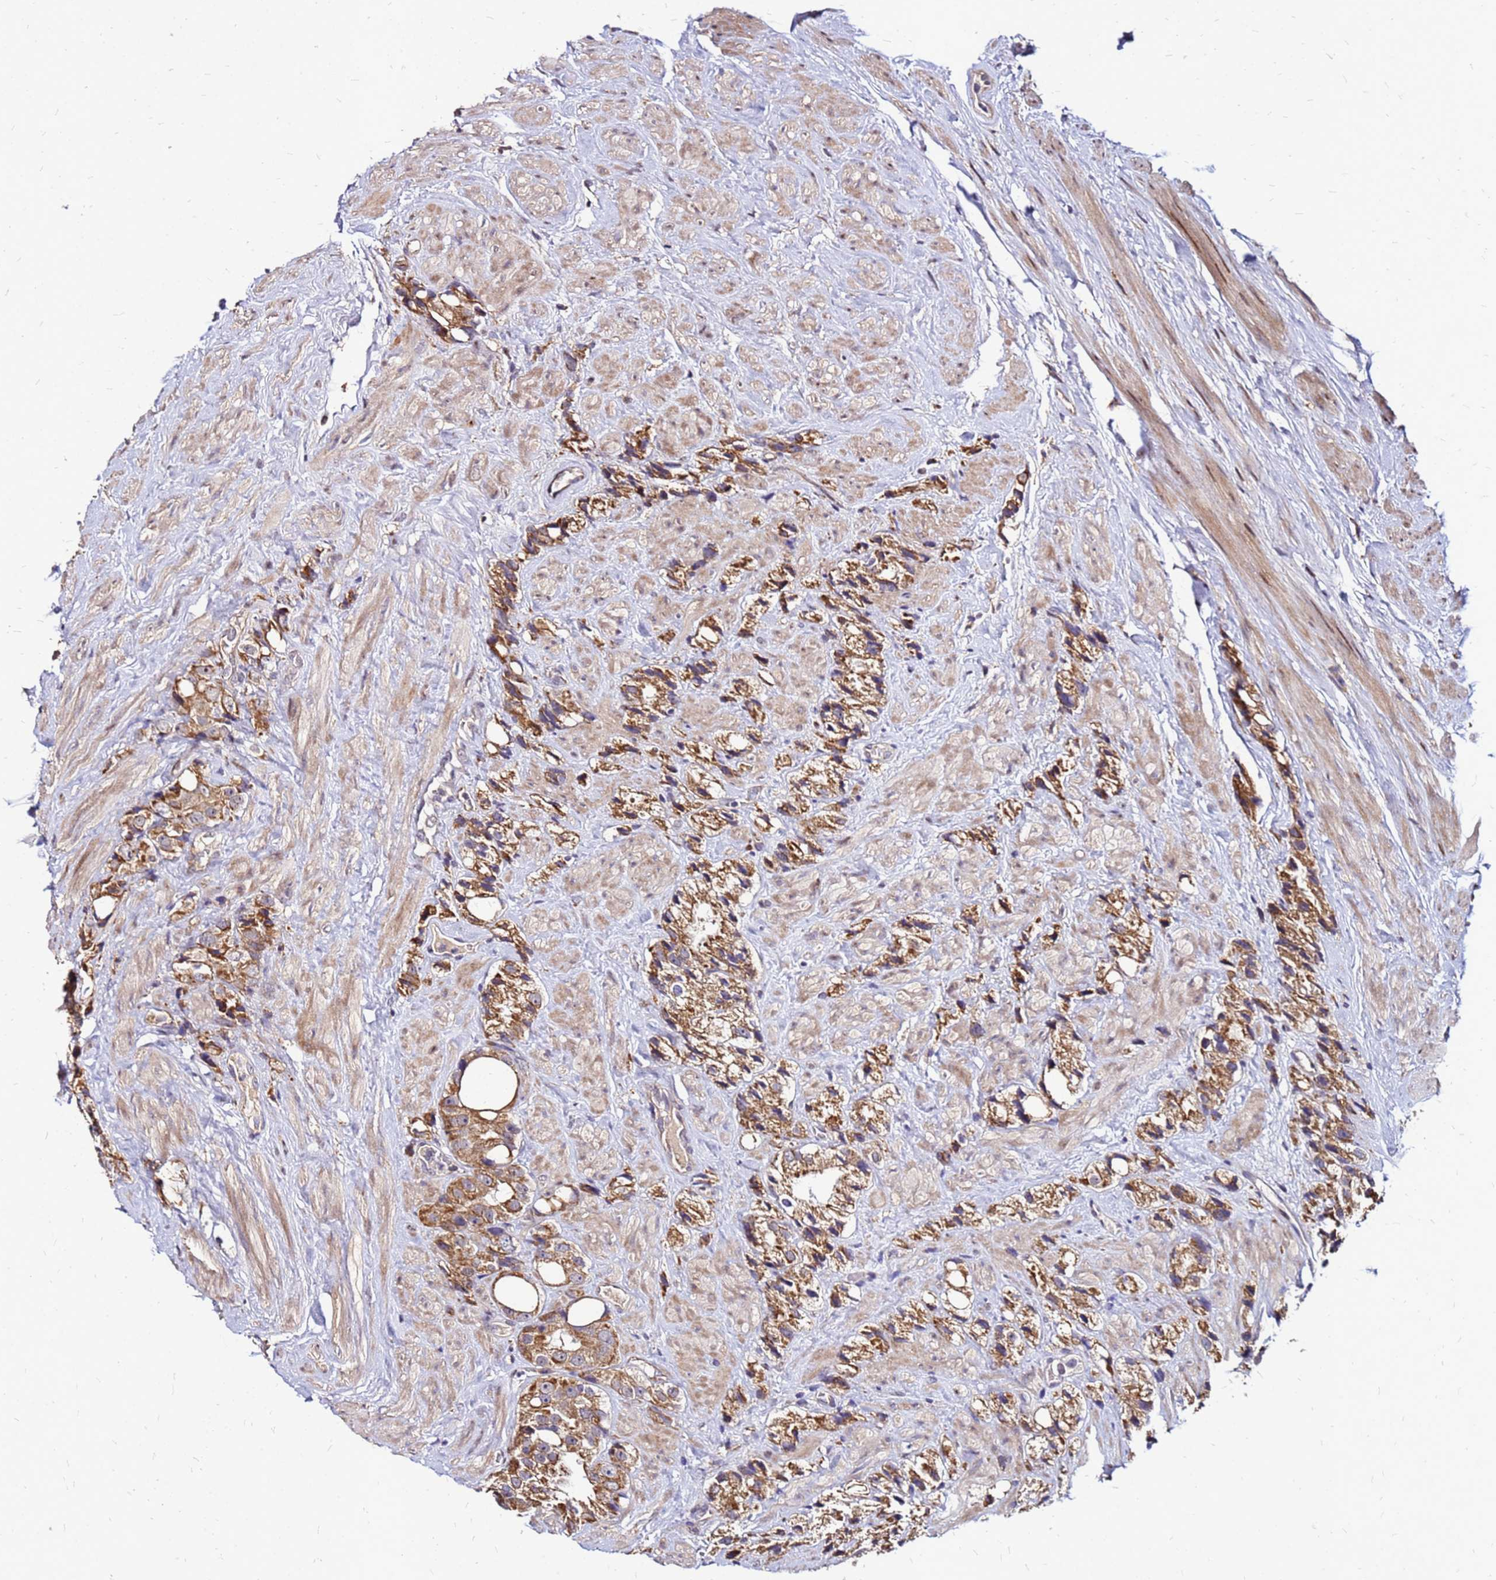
{"staining": {"intensity": "strong", "quantity": ">75%", "location": "cytoplasmic/membranous"}, "tissue": "prostate cancer", "cell_type": "Tumor cells", "image_type": "cancer", "snomed": [{"axis": "morphology", "description": "Adenocarcinoma, NOS"}, {"axis": "topography", "description": "Prostate"}], "caption": "Prostate cancer stained with DAB immunohistochemistry displays high levels of strong cytoplasmic/membranous staining in about >75% of tumor cells.", "gene": "ARHGEF5", "patient": {"sex": "male", "age": 79}}